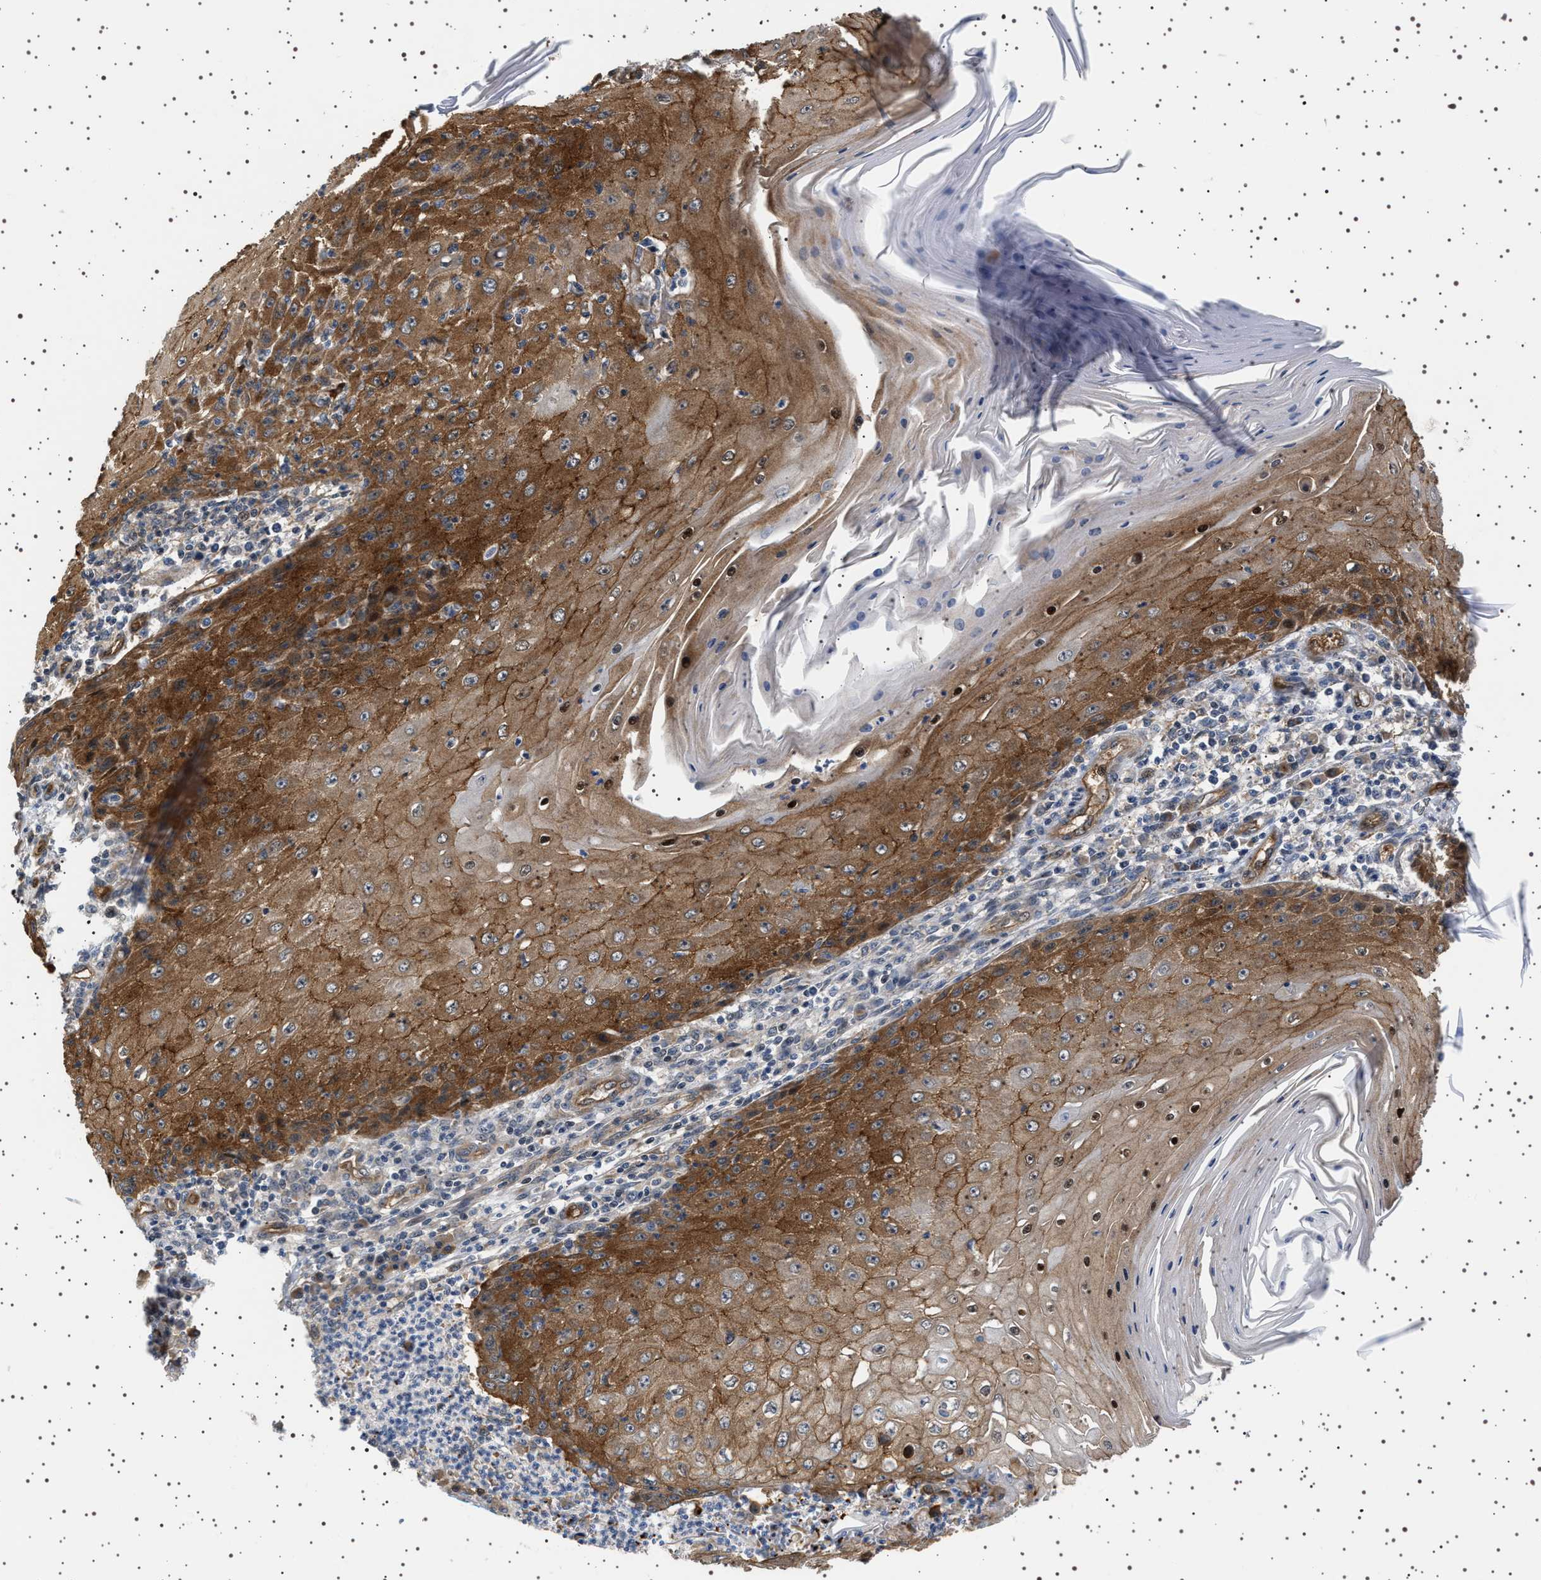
{"staining": {"intensity": "moderate", "quantity": ">75%", "location": "cytoplasmic/membranous"}, "tissue": "skin cancer", "cell_type": "Tumor cells", "image_type": "cancer", "snomed": [{"axis": "morphology", "description": "Squamous cell carcinoma, NOS"}, {"axis": "topography", "description": "Skin"}], "caption": "Skin squamous cell carcinoma stained with immunohistochemistry exhibits moderate cytoplasmic/membranous positivity in about >75% of tumor cells. Immunohistochemistry stains the protein in brown and the nuclei are stained blue.", "gene": "BAG3", "patient": {"sex": "female", "age": 73}}